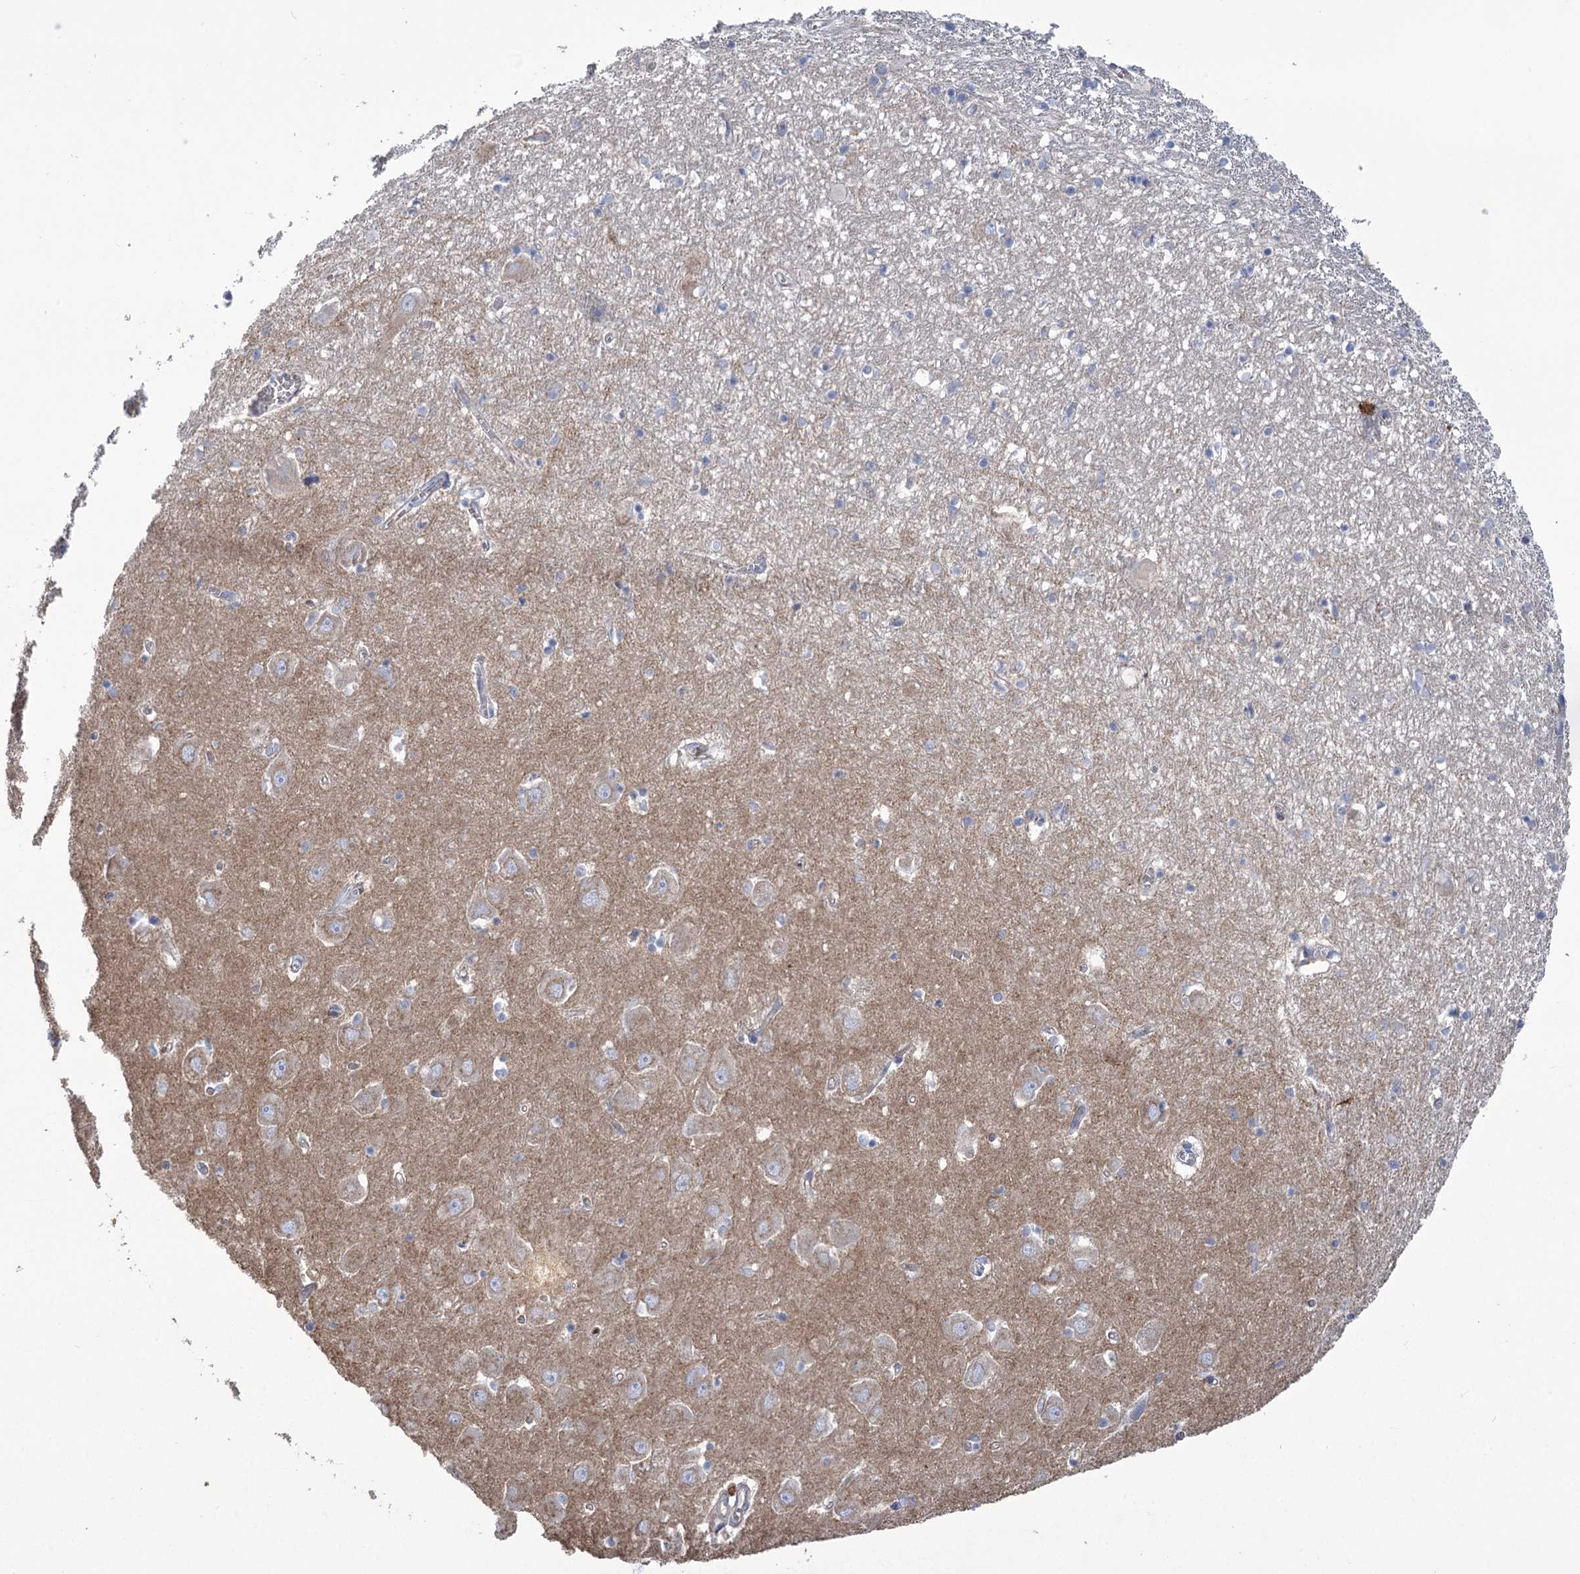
{"staining": {"intensity": "weak", "quantity": "<25%", "location": "cytoplasmic/membranous"}, "tissue": "hippocampus", "cell_type": "Glial cells", "image_type": "normal", "snomed": [{"axis": "morphology", "description": "Normal tissue, NOS"}, {"axis": "topography", "description": "Hippocampus"}], "caption": "This is an IHC photomicrograph of benign human hippocampus. There is no staining in glial cells.", "gene": "PRSS53", "patient": {"sex": "male", "age": 70}}